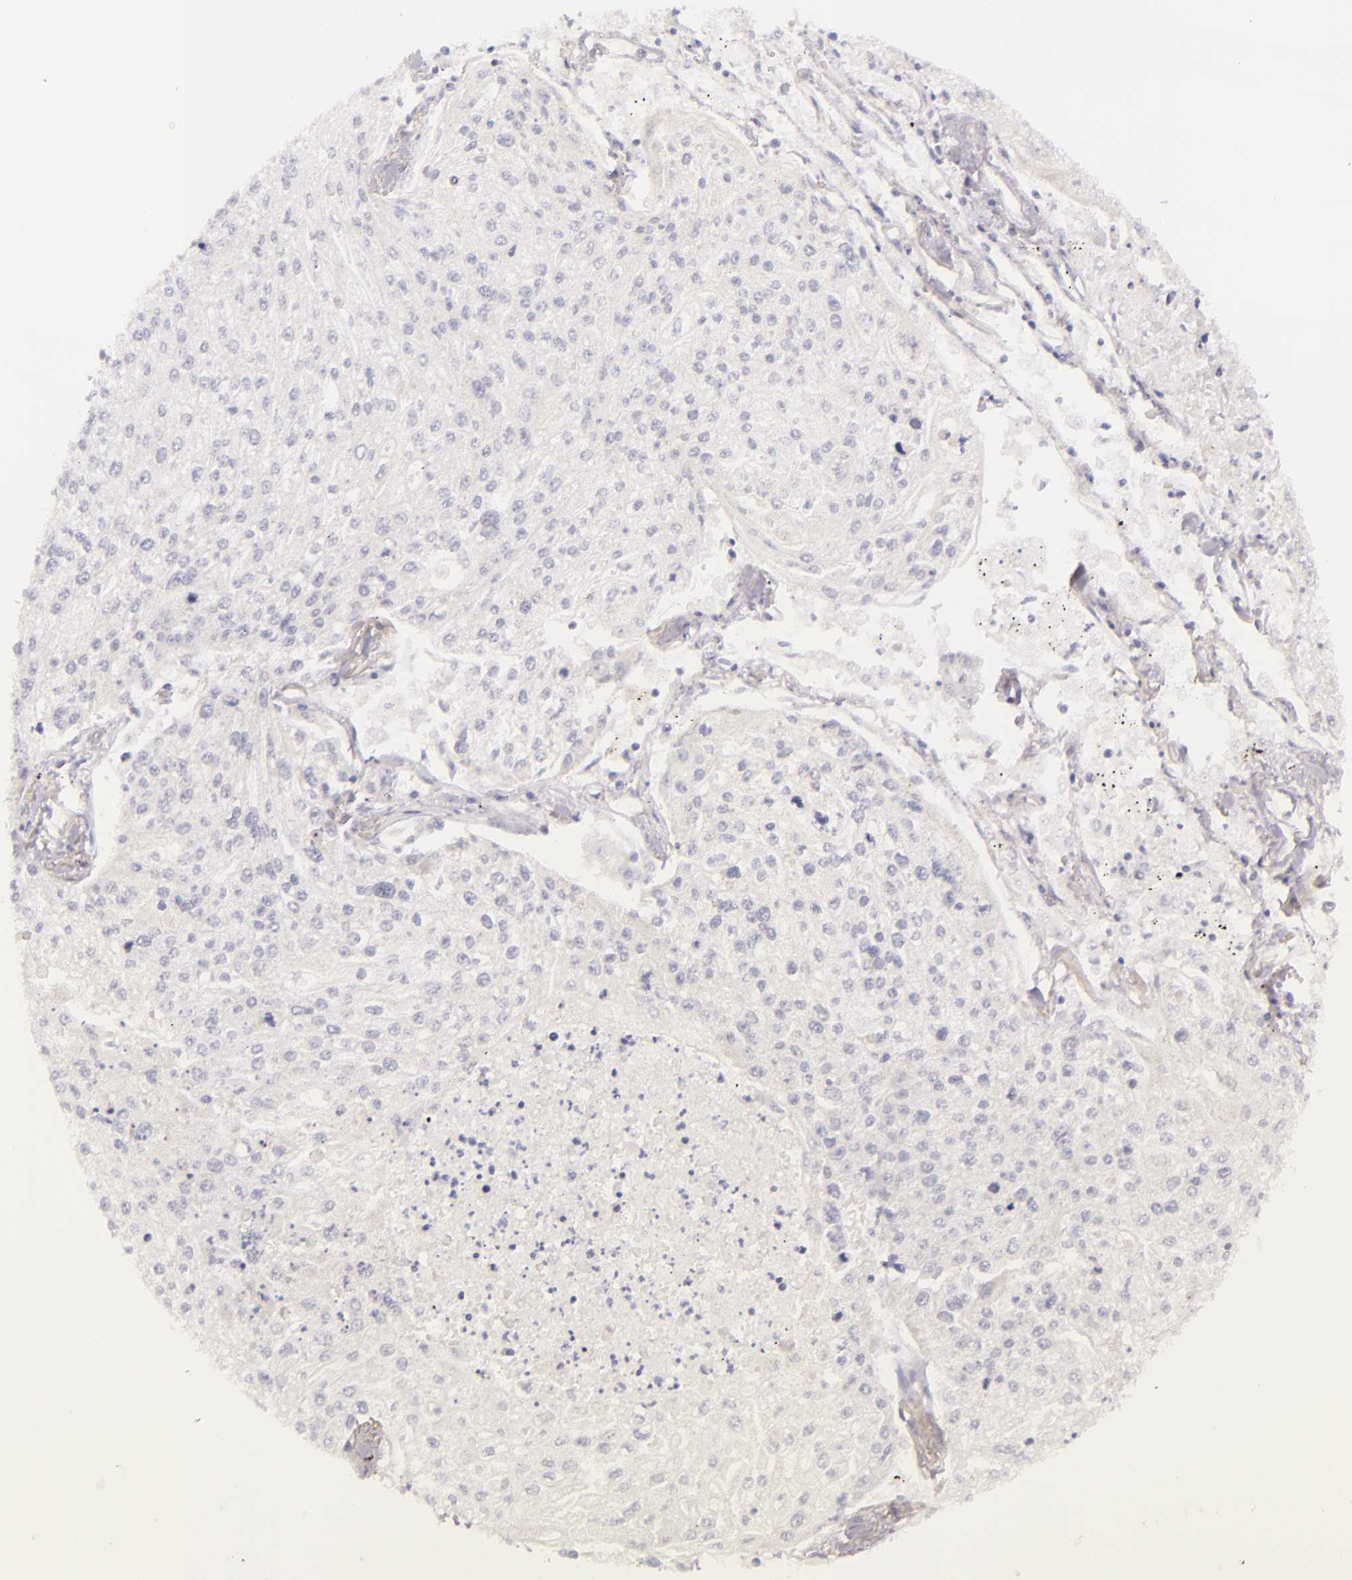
{"staining": {"intensity": "negative", "quantity": "none", "location": "none"}, "tissue": "lung cancer", "cell_type": "Tumor cells", "image_type": "cancer", "snomed": [{"axis": "morphology", "description": "Squamous cell carcinoma, NOS"}, {"axis": "topography", "description": "Lung"}], "caption": "Protein analysis of lung cancer demonstrates no significant positivity in tumor cells.", "gene": "BCL3", "patient": {"sex": "male", "age": 75}}